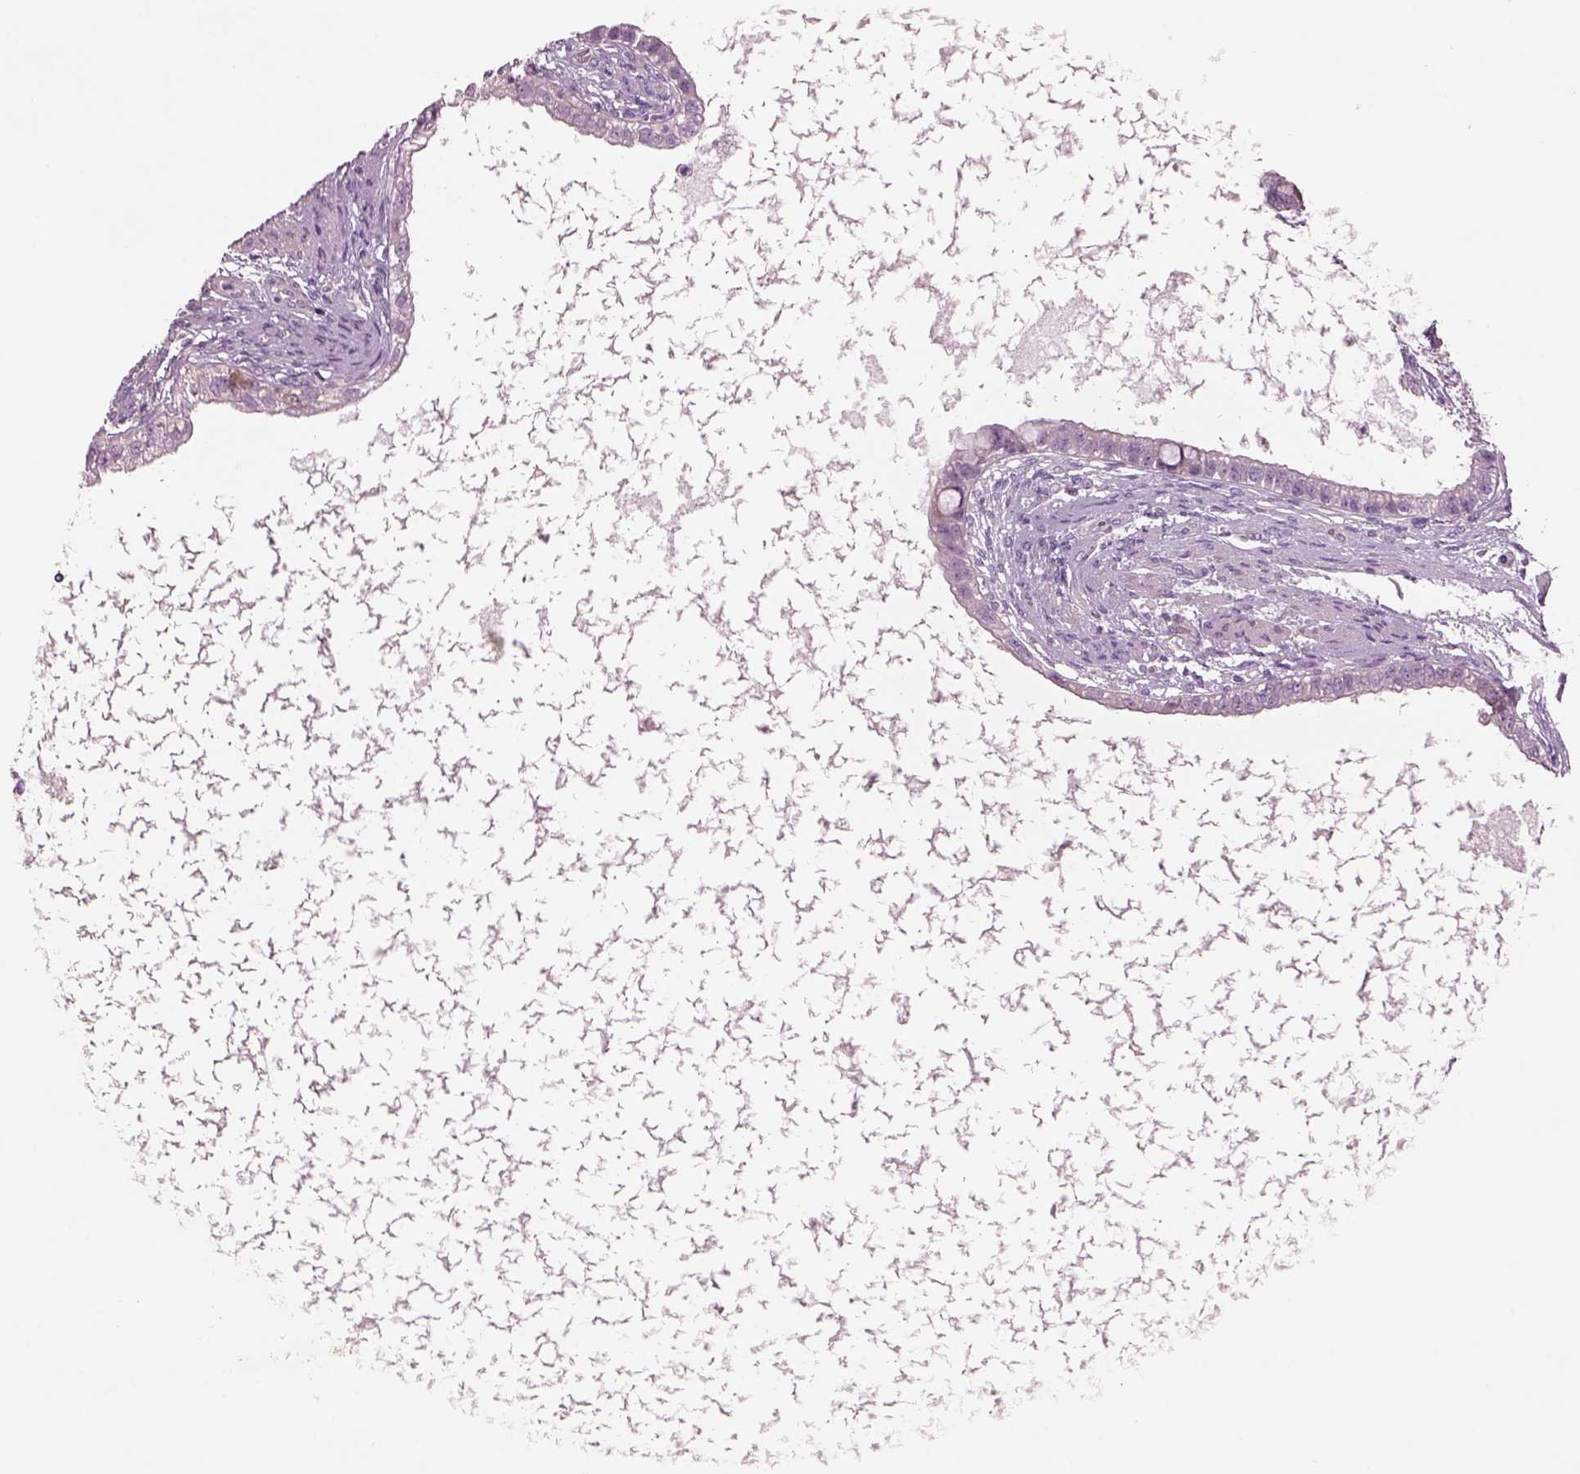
{"staining": {"intensity": "negative", "quantity": "none", "location": "none"}, "tissue": "testis cancer", "cell_type": "Tumor cells", "image_type": "cancer", "snomed": [{"axis": "morphology", "description": "Carcinoma, Embryonal, NOS"}, {"axis": "topography", "description": "Testis"}], "caption": "An image of testis cancer (embryonal carcinoma) stained for a protein displays no brown staining in tumor cells.", "gene": "PLPP7", "patient": {"sex": "male", "age": 26}}